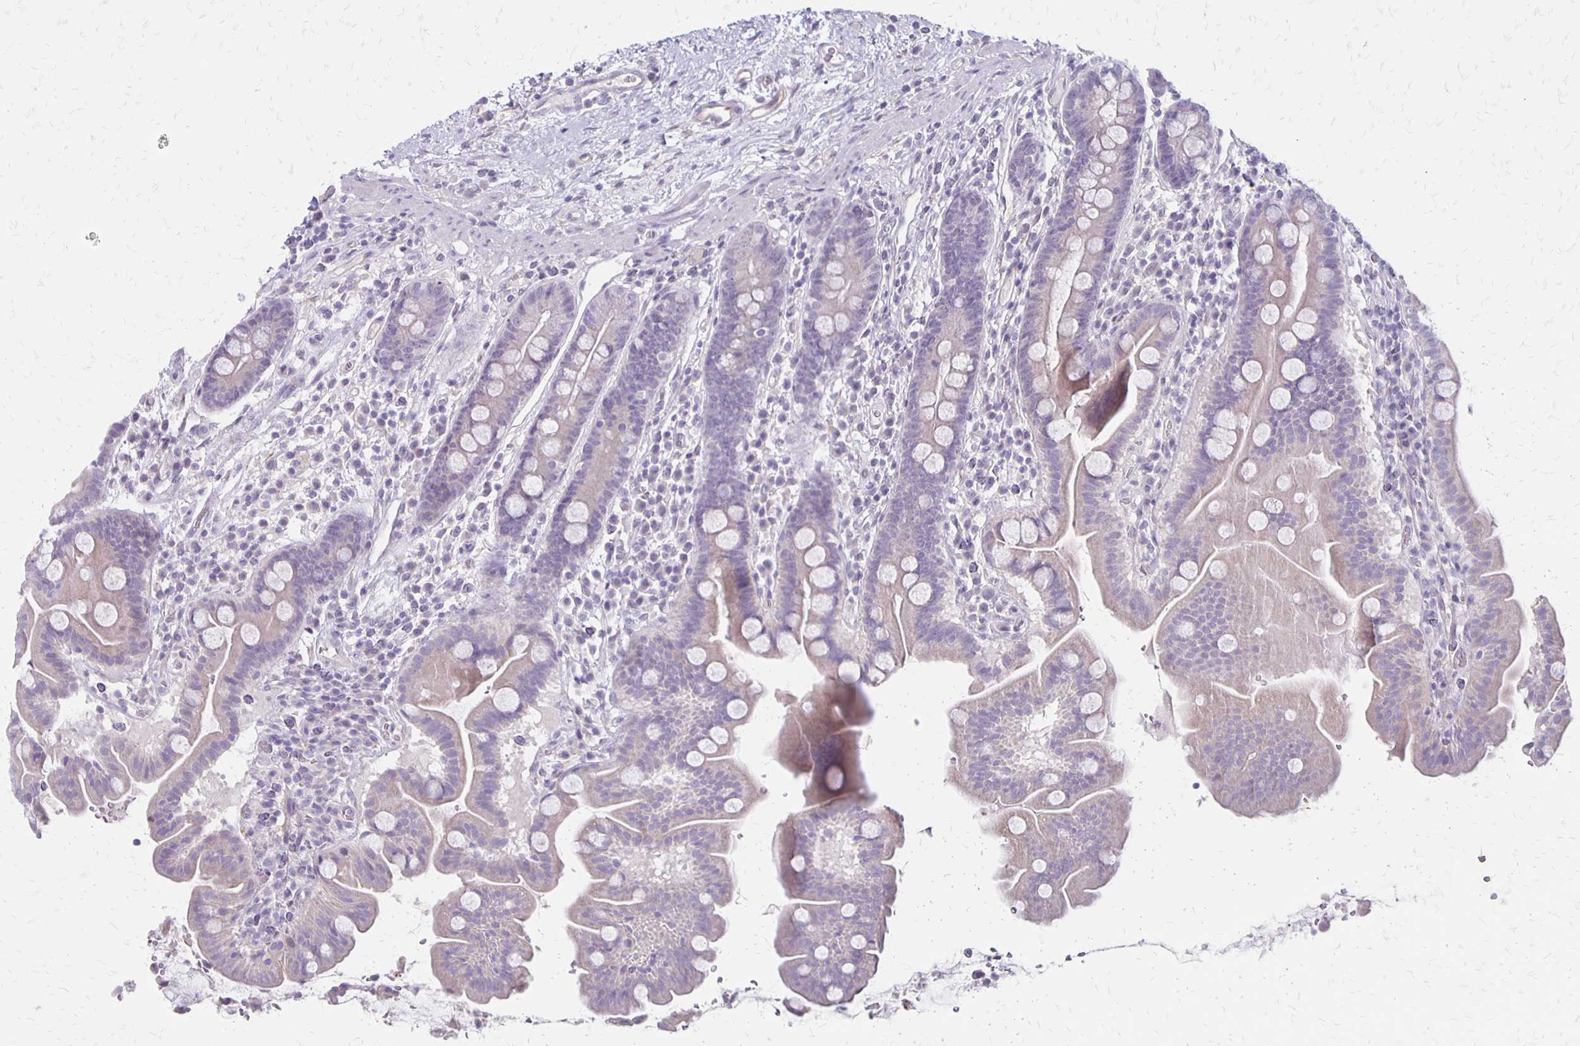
{"staining": {"intensity": "negative", "quantity": "none", "location": "none"}, "tissue": "small intestine", "cell_type": "Glandular cells", "image_type": "normal", "snomed": [{"axis": "morphology", "description": "Normal tissue, NOS"}, {"axis": "topography", "description": "Small intestine"}], "caption": "A photomicrograph of small intestine stained for a protein demonstrates no brown staining in glandular cells.", "gene": "HOMER1", "patient": {"sex": "male", "age": 26}}